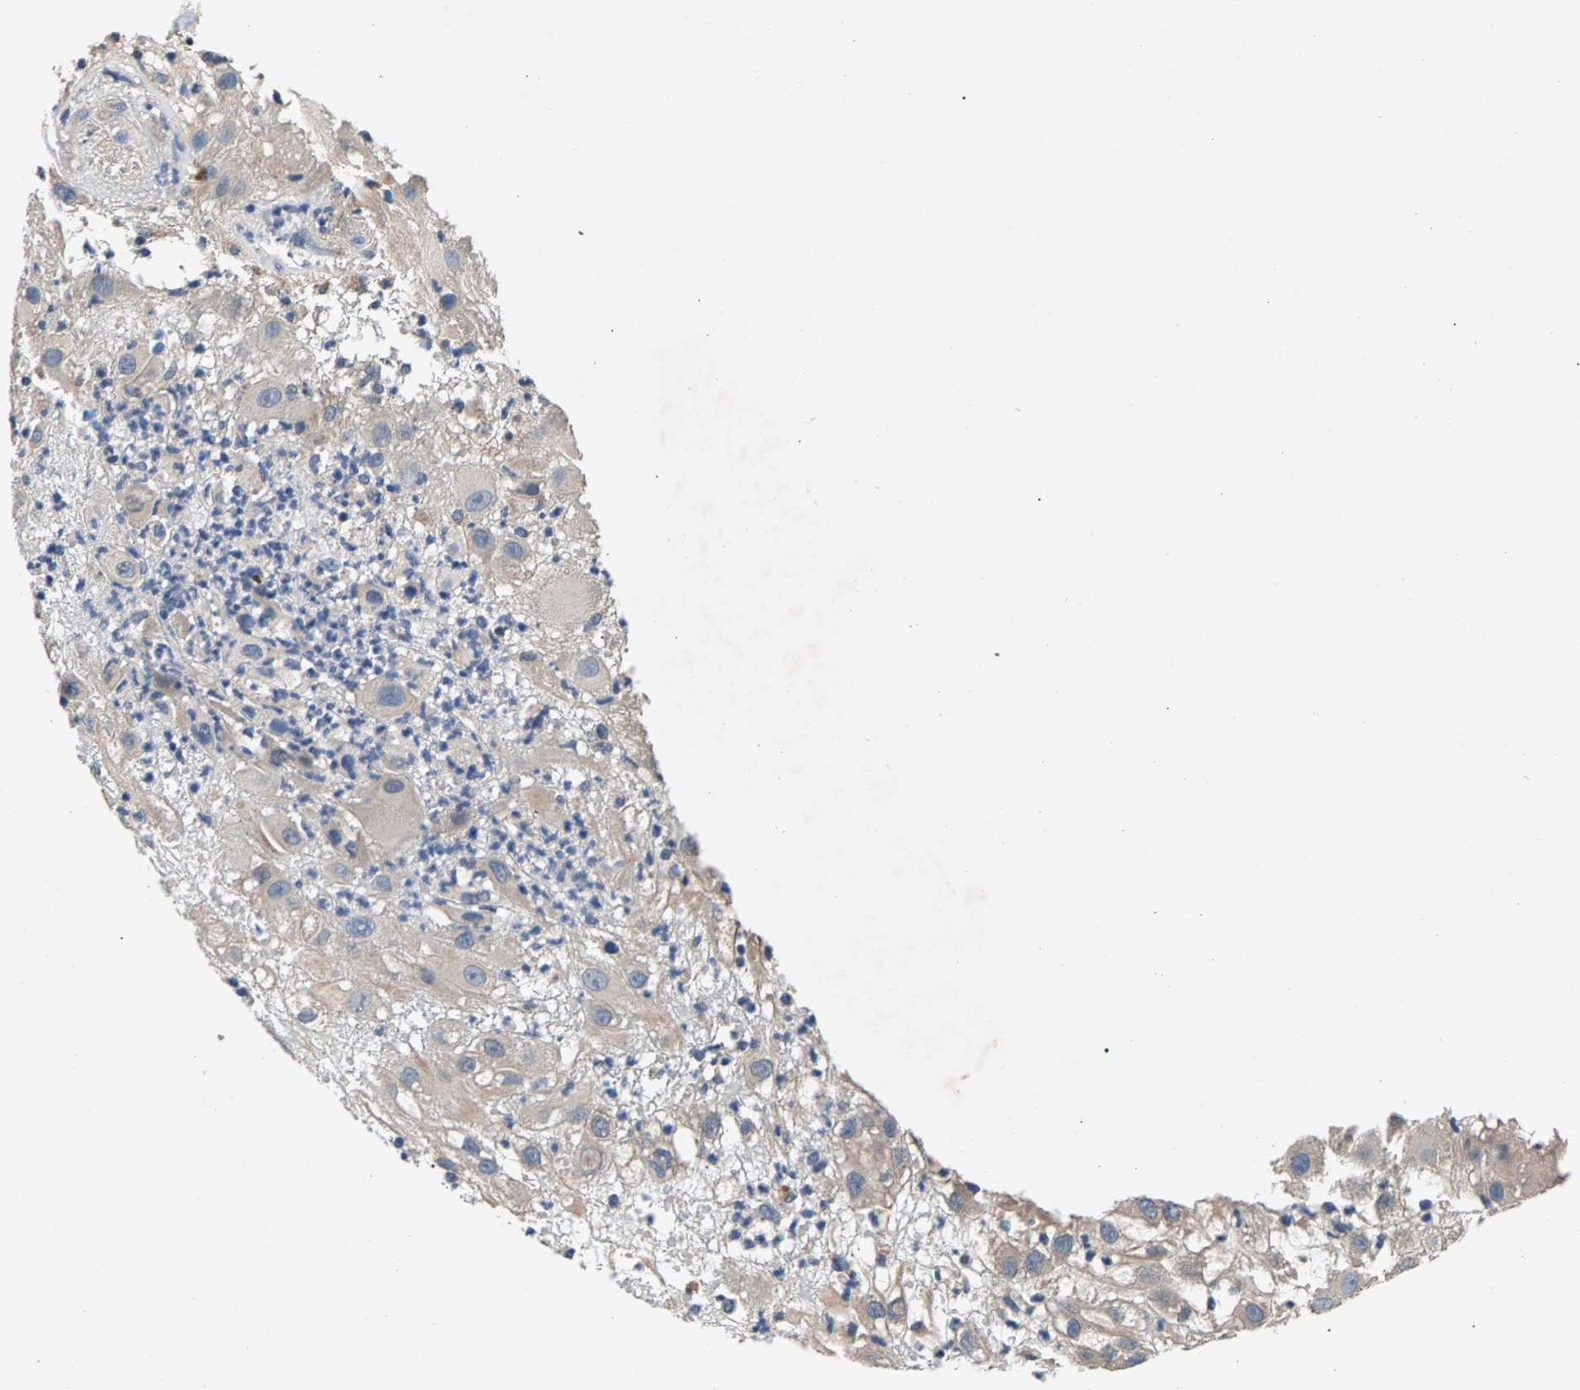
{"staining": {"intensity": "weak", "quantity": "<25%", "location": "cytoplasmic/membranous"}, "tissue": "melanoma", "cell_type": "Tumor cells", "image_type": "cancer", "snomed": [{"axis": "morphology", "description": "Malignant melanoma, NOS"}, {"axis": "topography", "description": "Skin"}], "caption": "Tumor cells are negative for brown protein staining in malignant melanoma.", "gene": "NT5C", "patient": {"sex": "female", "age": 81}}